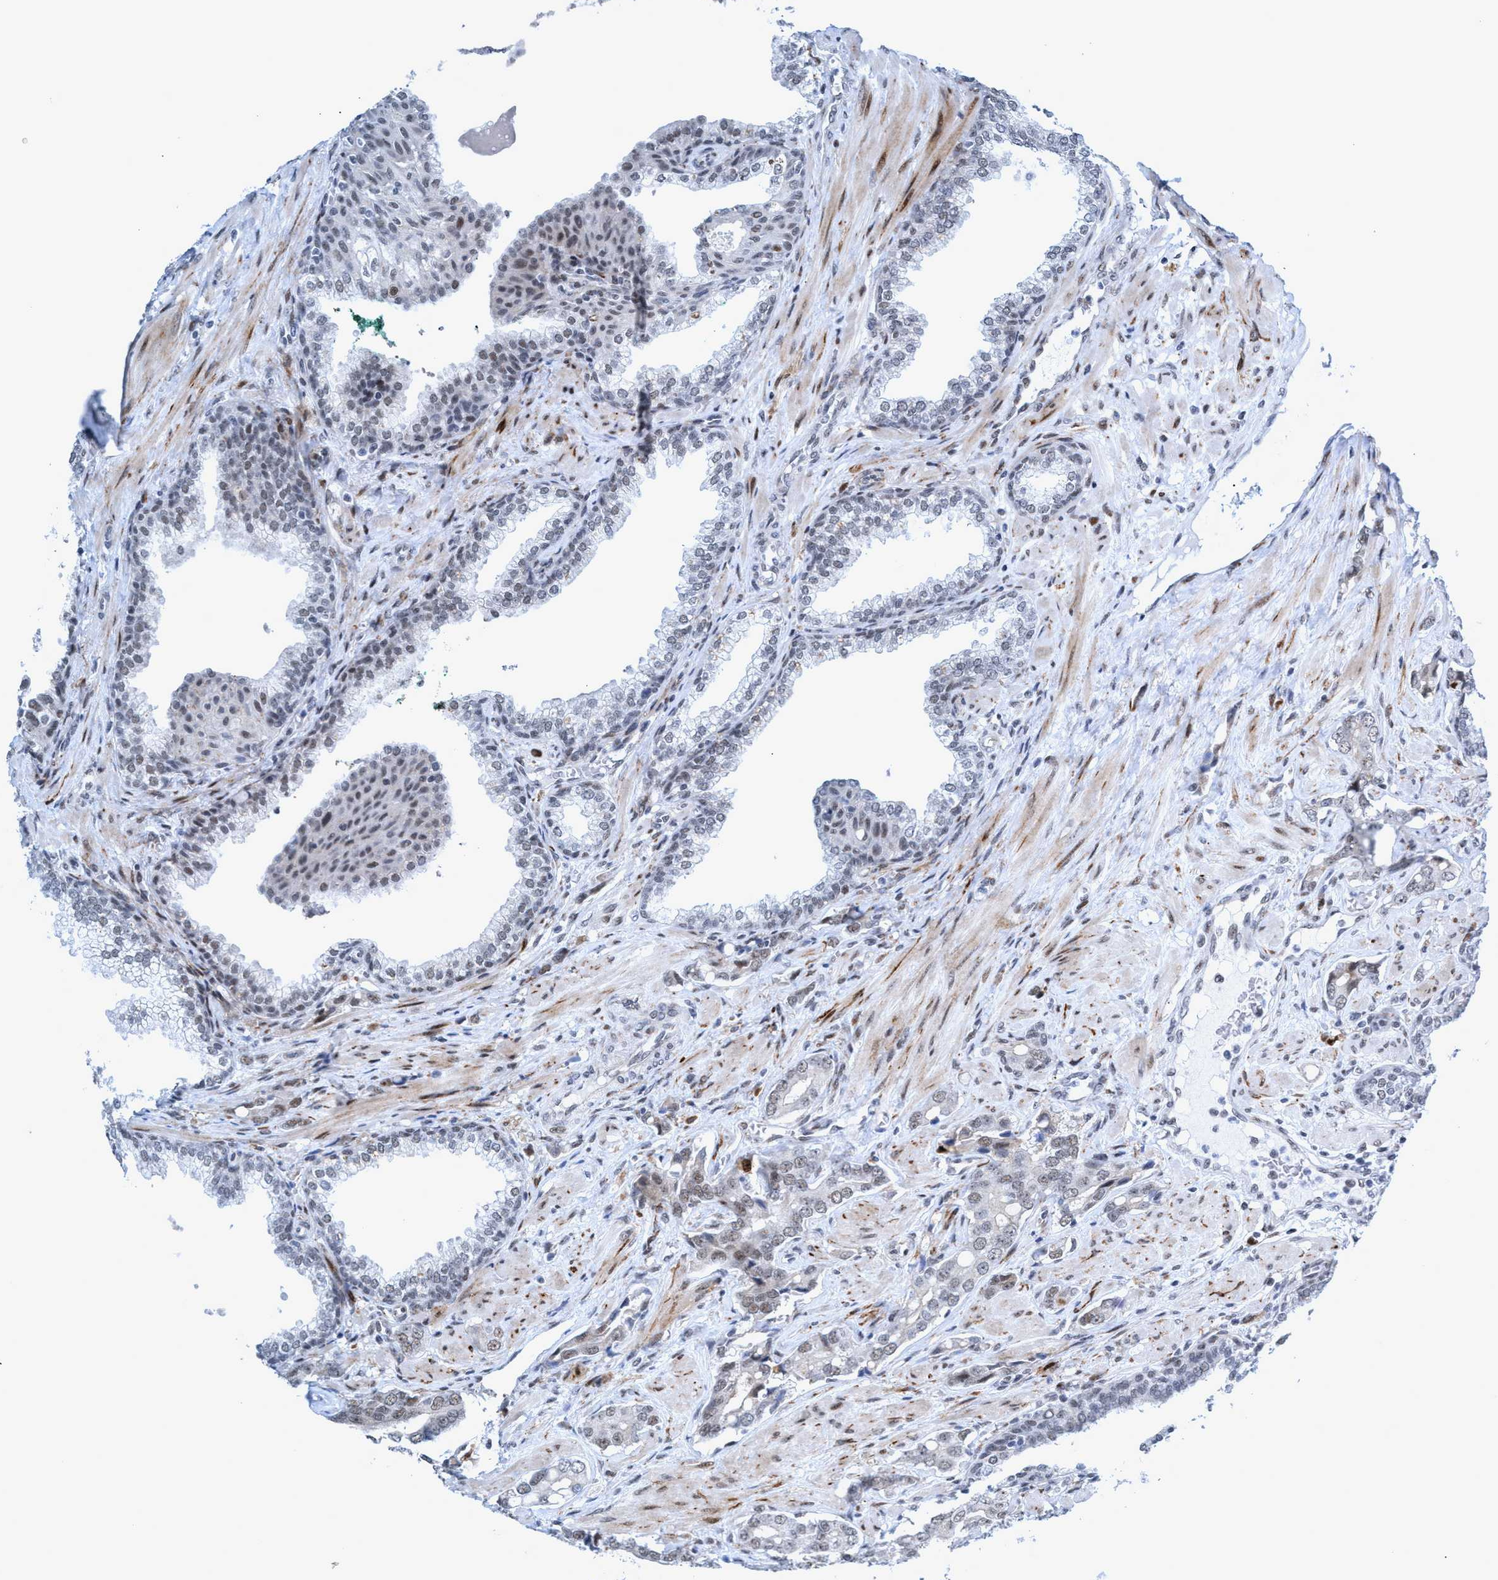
{"staining": {"intensity": "negative", "quantity": "none", "location": "none"}, "tissue": "prostate cancer", "cell_type": "Tumor cells", "image_type": "cancer", "snomed": [{"axis": "morphology", "description": "Adenocarcinoma, High grade"}, {"axis": "topography", "description": "Prostate"}], "caption": "The histopathology image demonstrates no significant staining in tumor cells of prostate cancer.", "gene": "CWC27", "patient": {"sex": "male", "age": 52}}